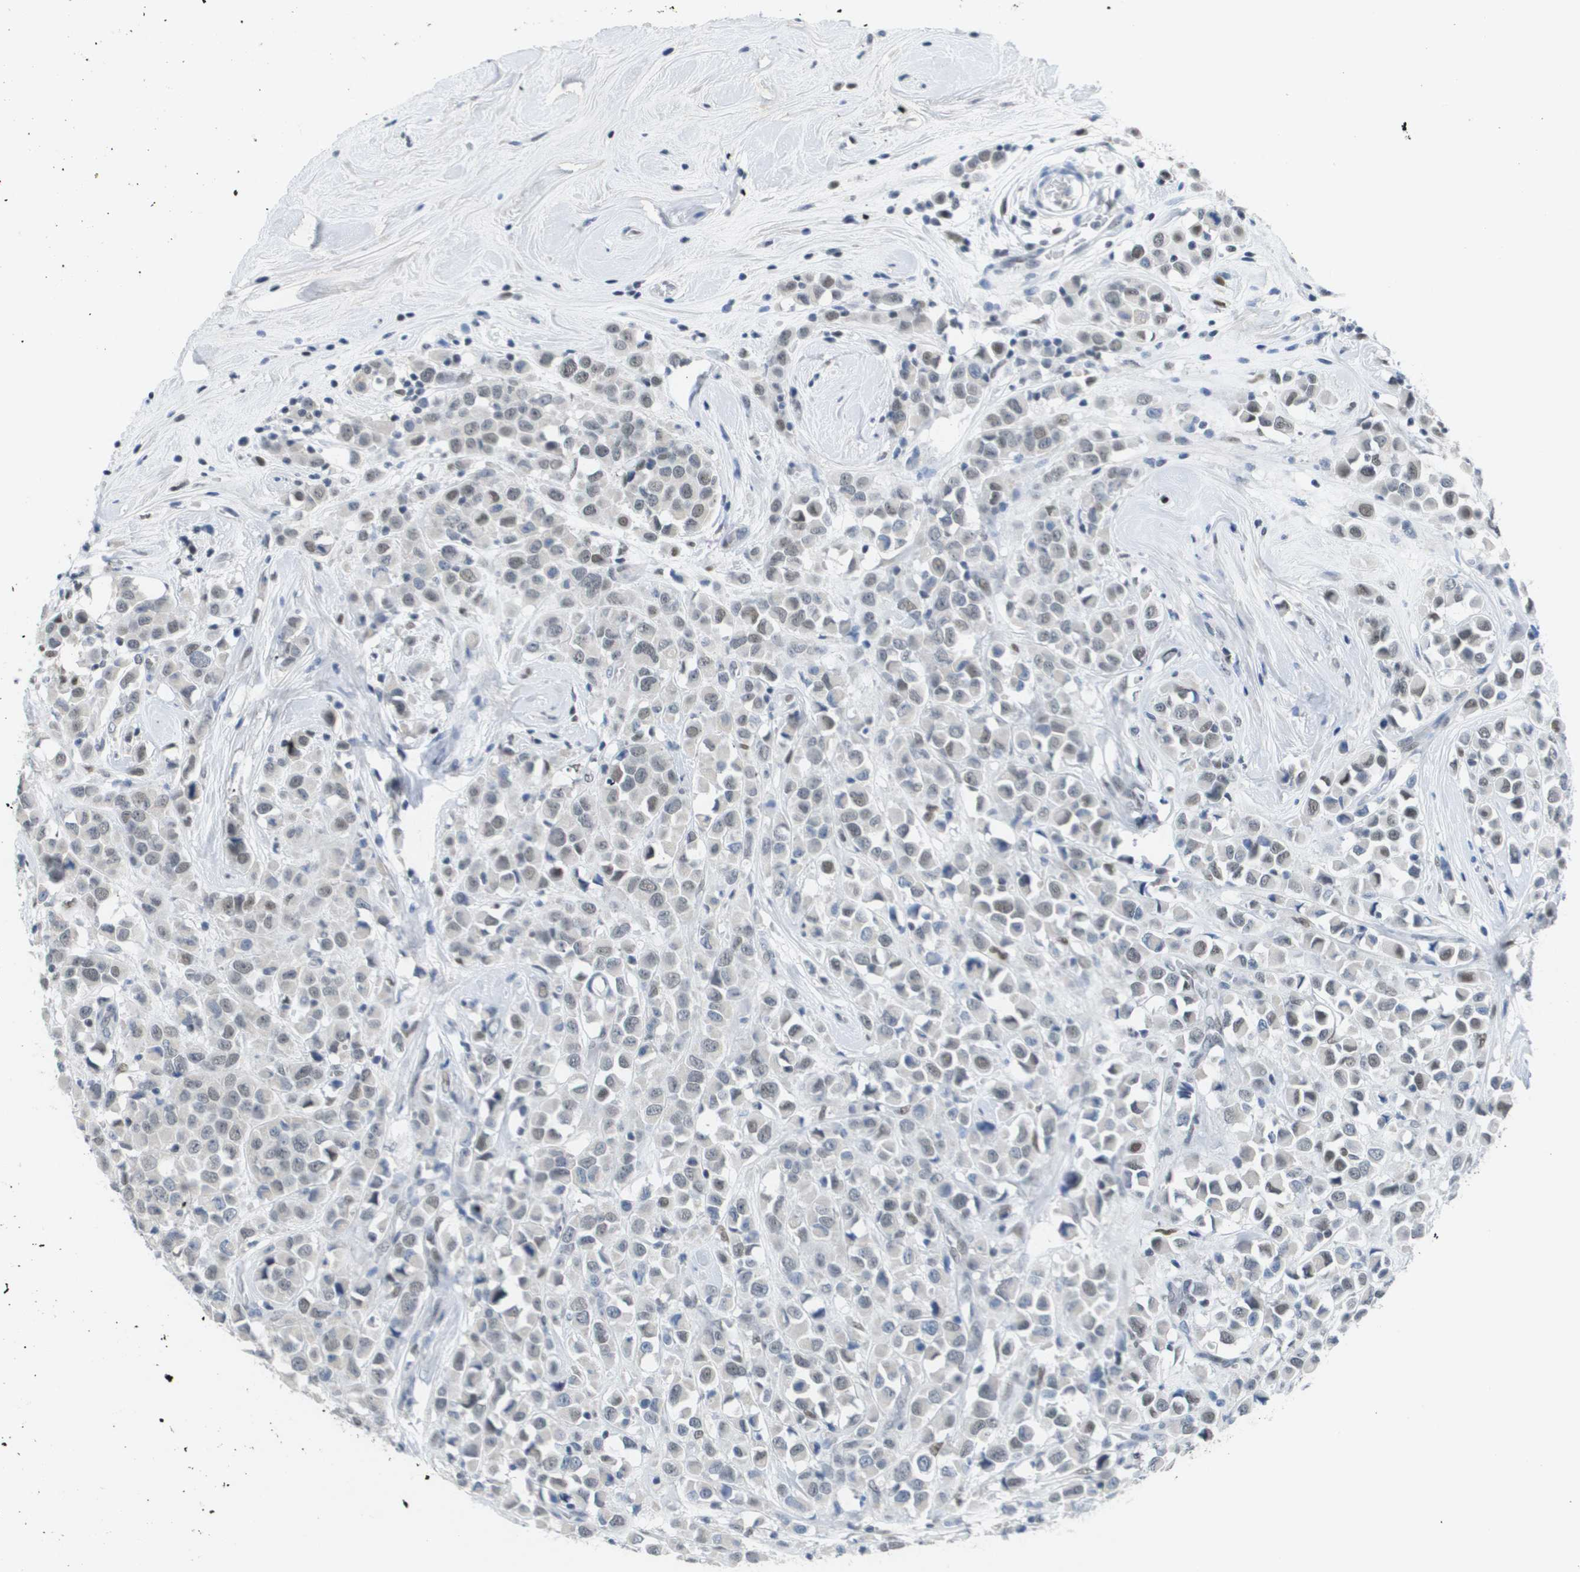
{"staining": {"intensity": "weak", "quantity": "25%-75%", "location": "nuclear"}, "tissue": "breast cancer", "cell_type": "Tumor cells", "image_type": "cancer", "snomed": [{"axis": "morphology", "description": "Duct carcinoma"}, {"axis": "topography", "description": "Breast"}], "caption": "Immunohistochemical staining of breast cancer (intraductal carcinoma) shows low levels of weak nuclear staining in about 25%-75% of tumor cells.", "gene": "TP53RK", "patient": {"sex": "female", "age": 61}}